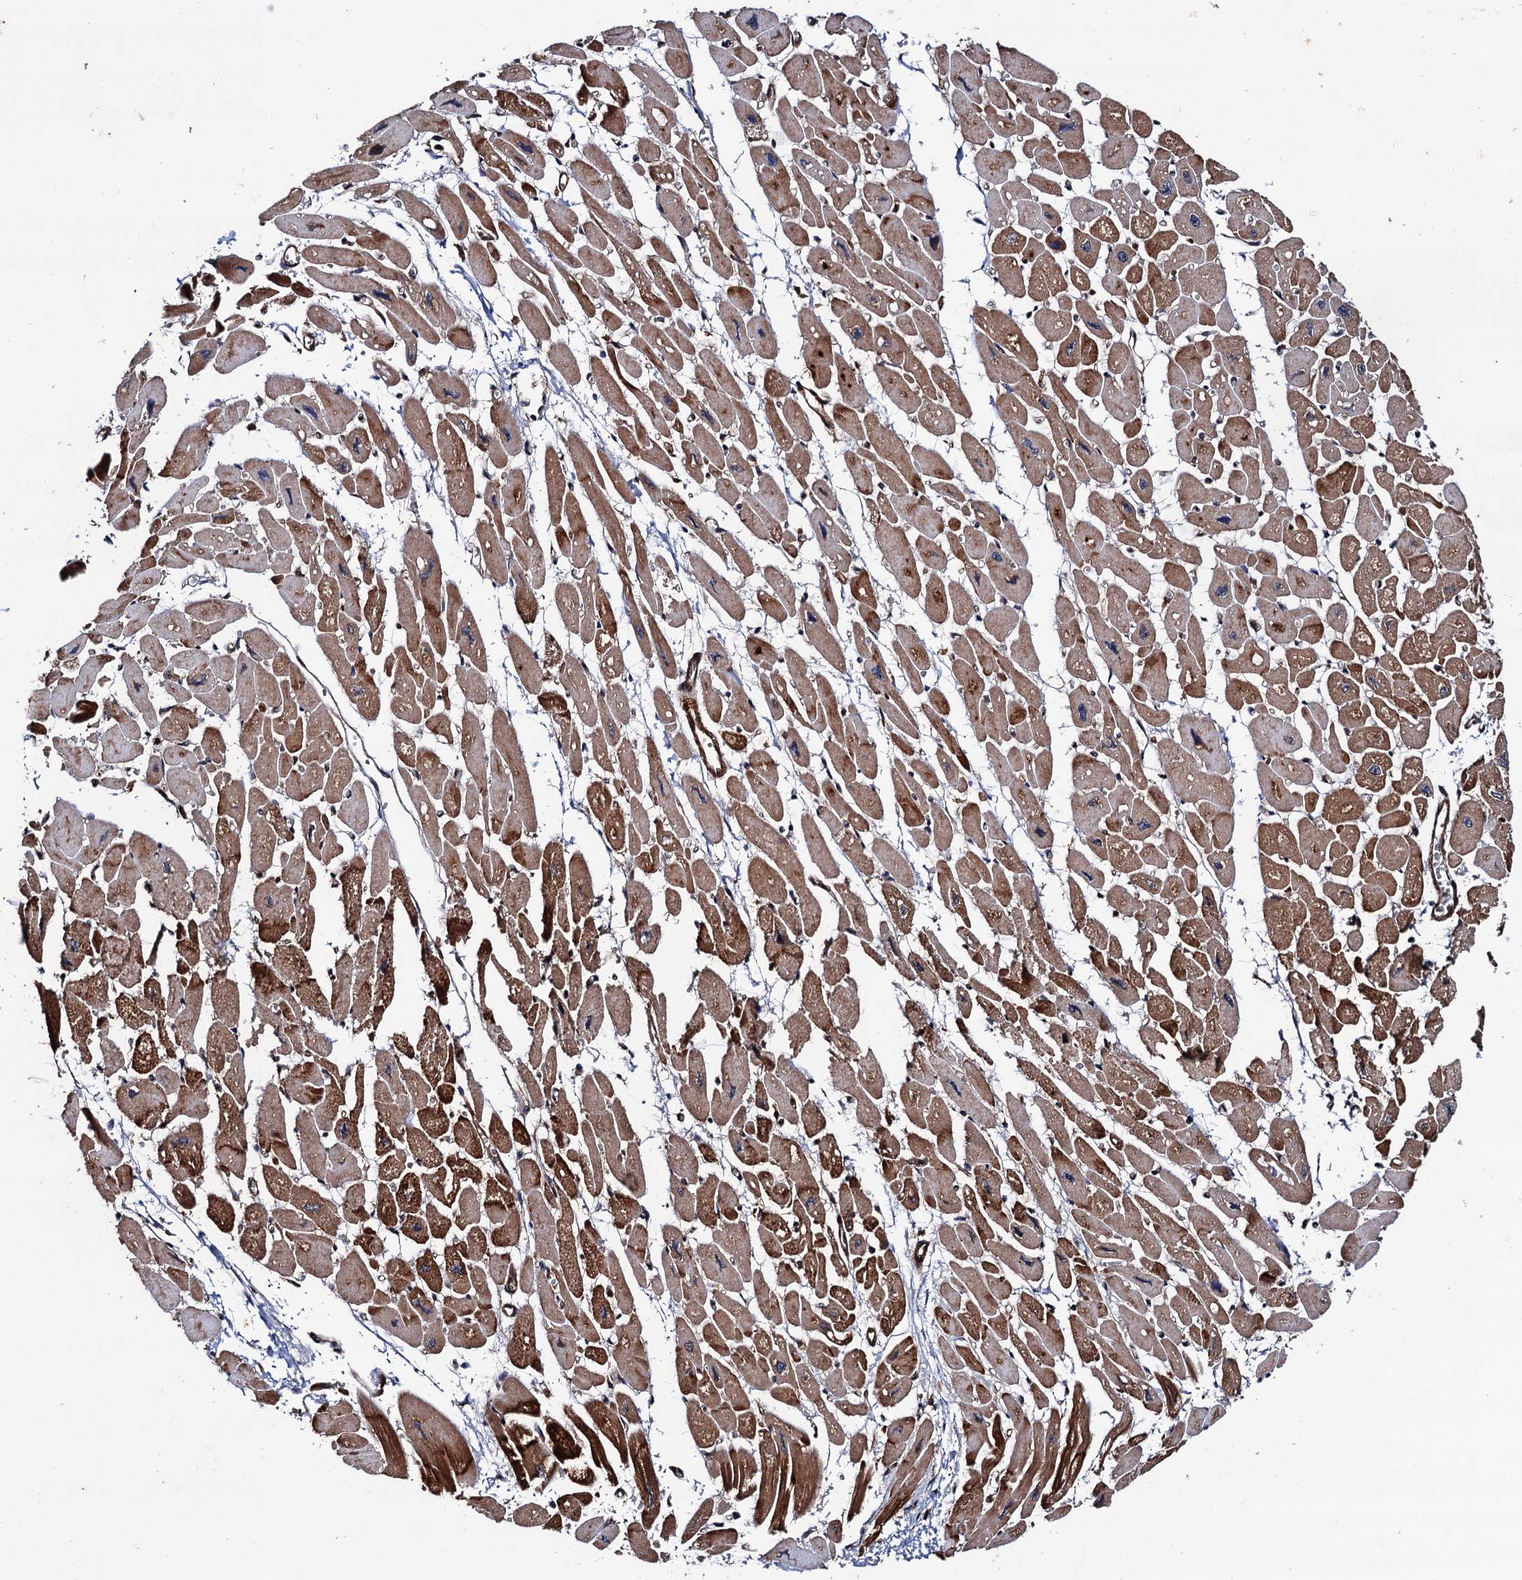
{"staining": {"intensity": "strong", "quantity": ">75%", "location": "cytoplasmic/membranous"}, "tissue": "heart muscle", "cell_type": "Cardiomyocytes", "image_type": "normal", "snomed": [{"axis": "morphology", "description": "Normal tissue, NOS"}, {"axis": "topography", "description": "Heart"}], "caption": "Heart muscle stained with DAB immunohistochemistry shows high levels of strong cytoplasmic/membranous staining in about >75% of cardiomyocytes. The staining was performed using DAB, with brown indicating positive protein expression. Nuclei are stained blue with hematoxylin.", "gene": "BORA", "patient": {"sex": "female", "age": 54}}